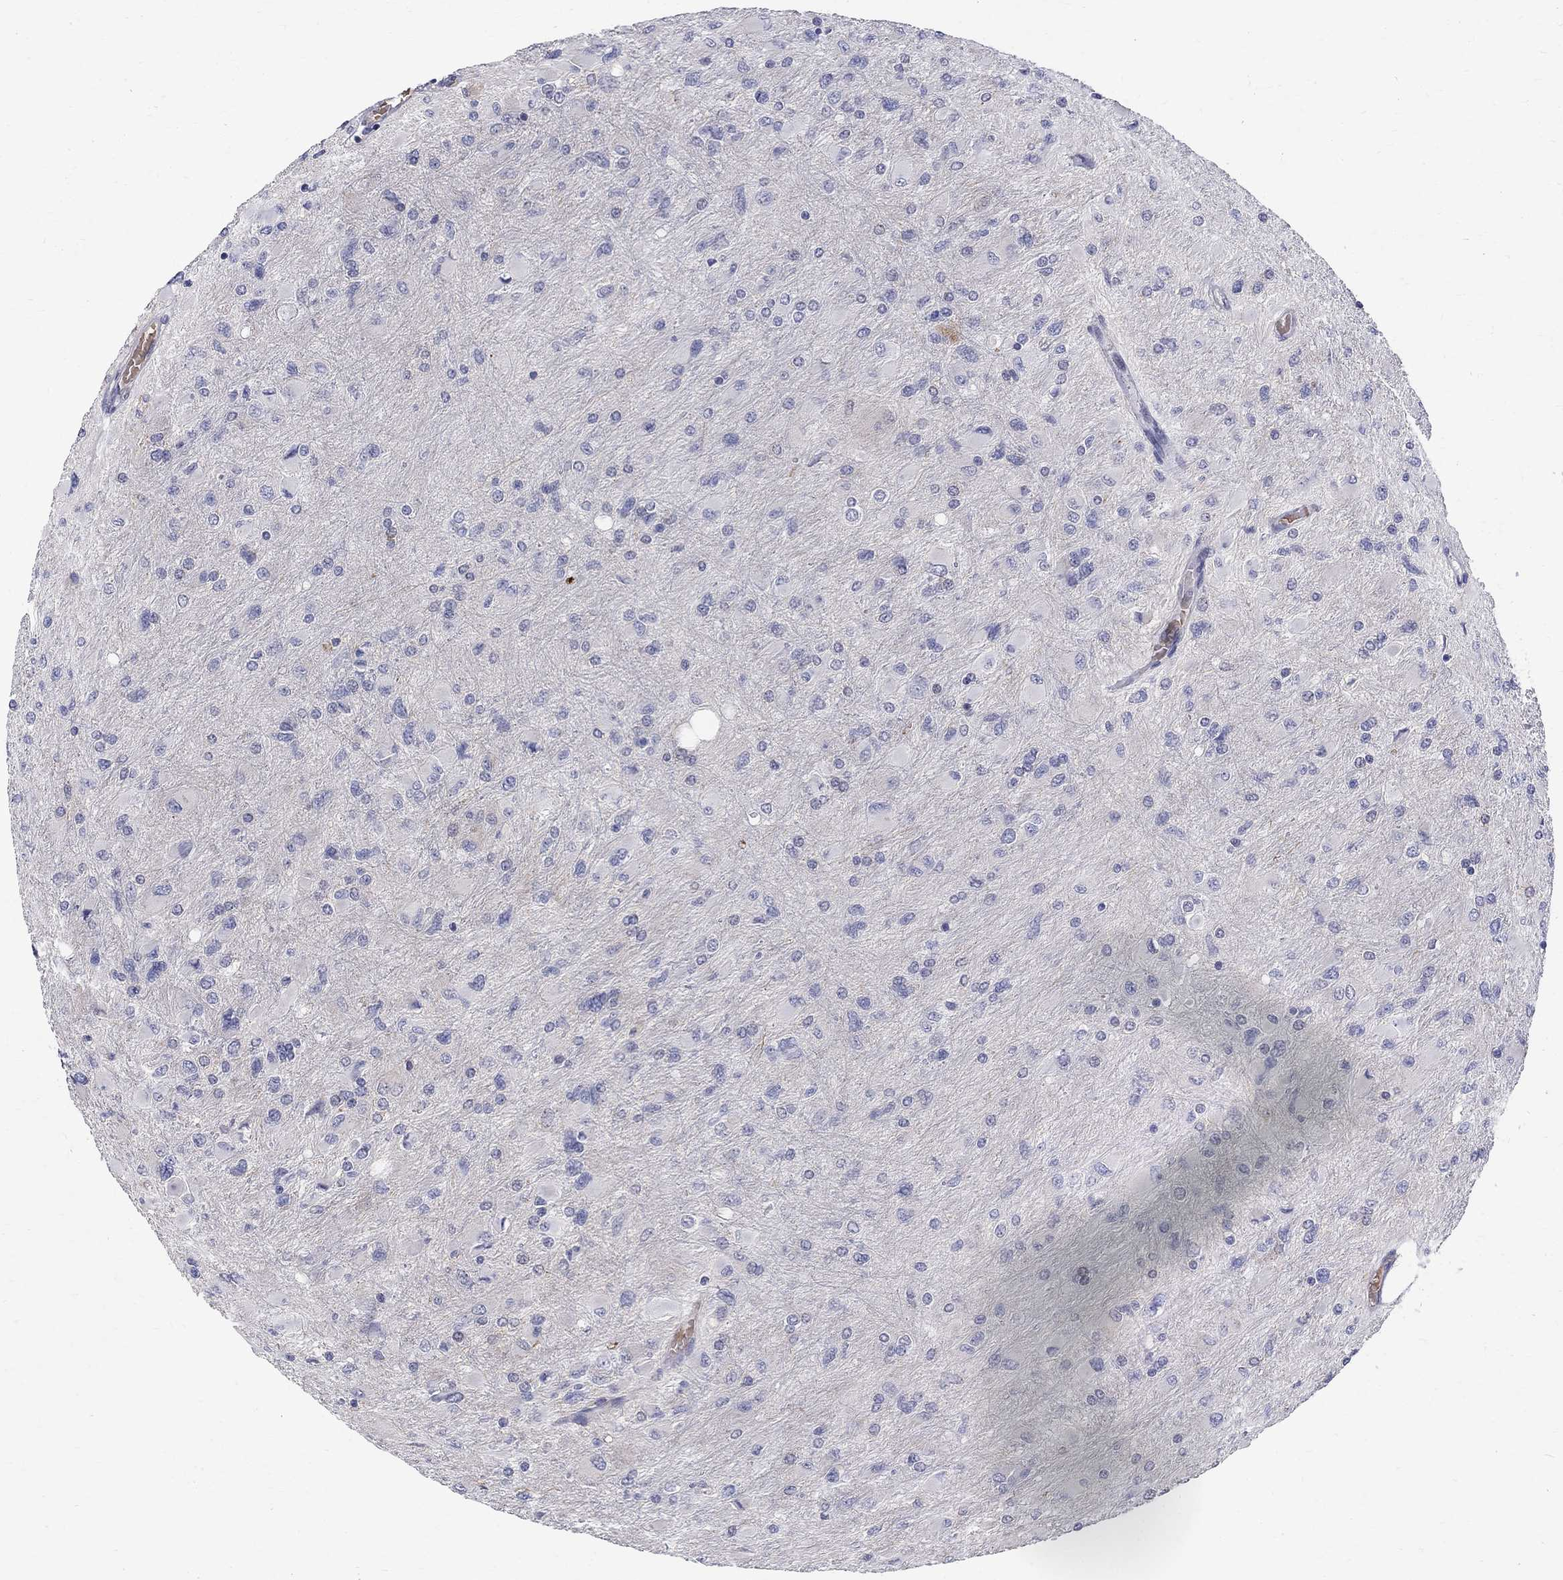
{"staining": {"intensity": "negative", "quantity": "none", "location": "none"}, "tissue": "glioma", "cell_type": "Tumor cells", "image_type": "cancer", "snomed": [{"axis": "morphology", "description": "Glioma, malignant, High grade"}, {"axis": "topography", "description": "Cerebral cortex"}], "caption": "Malignant glioma (high-grade) was stained to show a protein in brown. There is no significant positivity in tumor cells.", "gene": "AGER", "patient": {"sex": "female", "age": 36}}